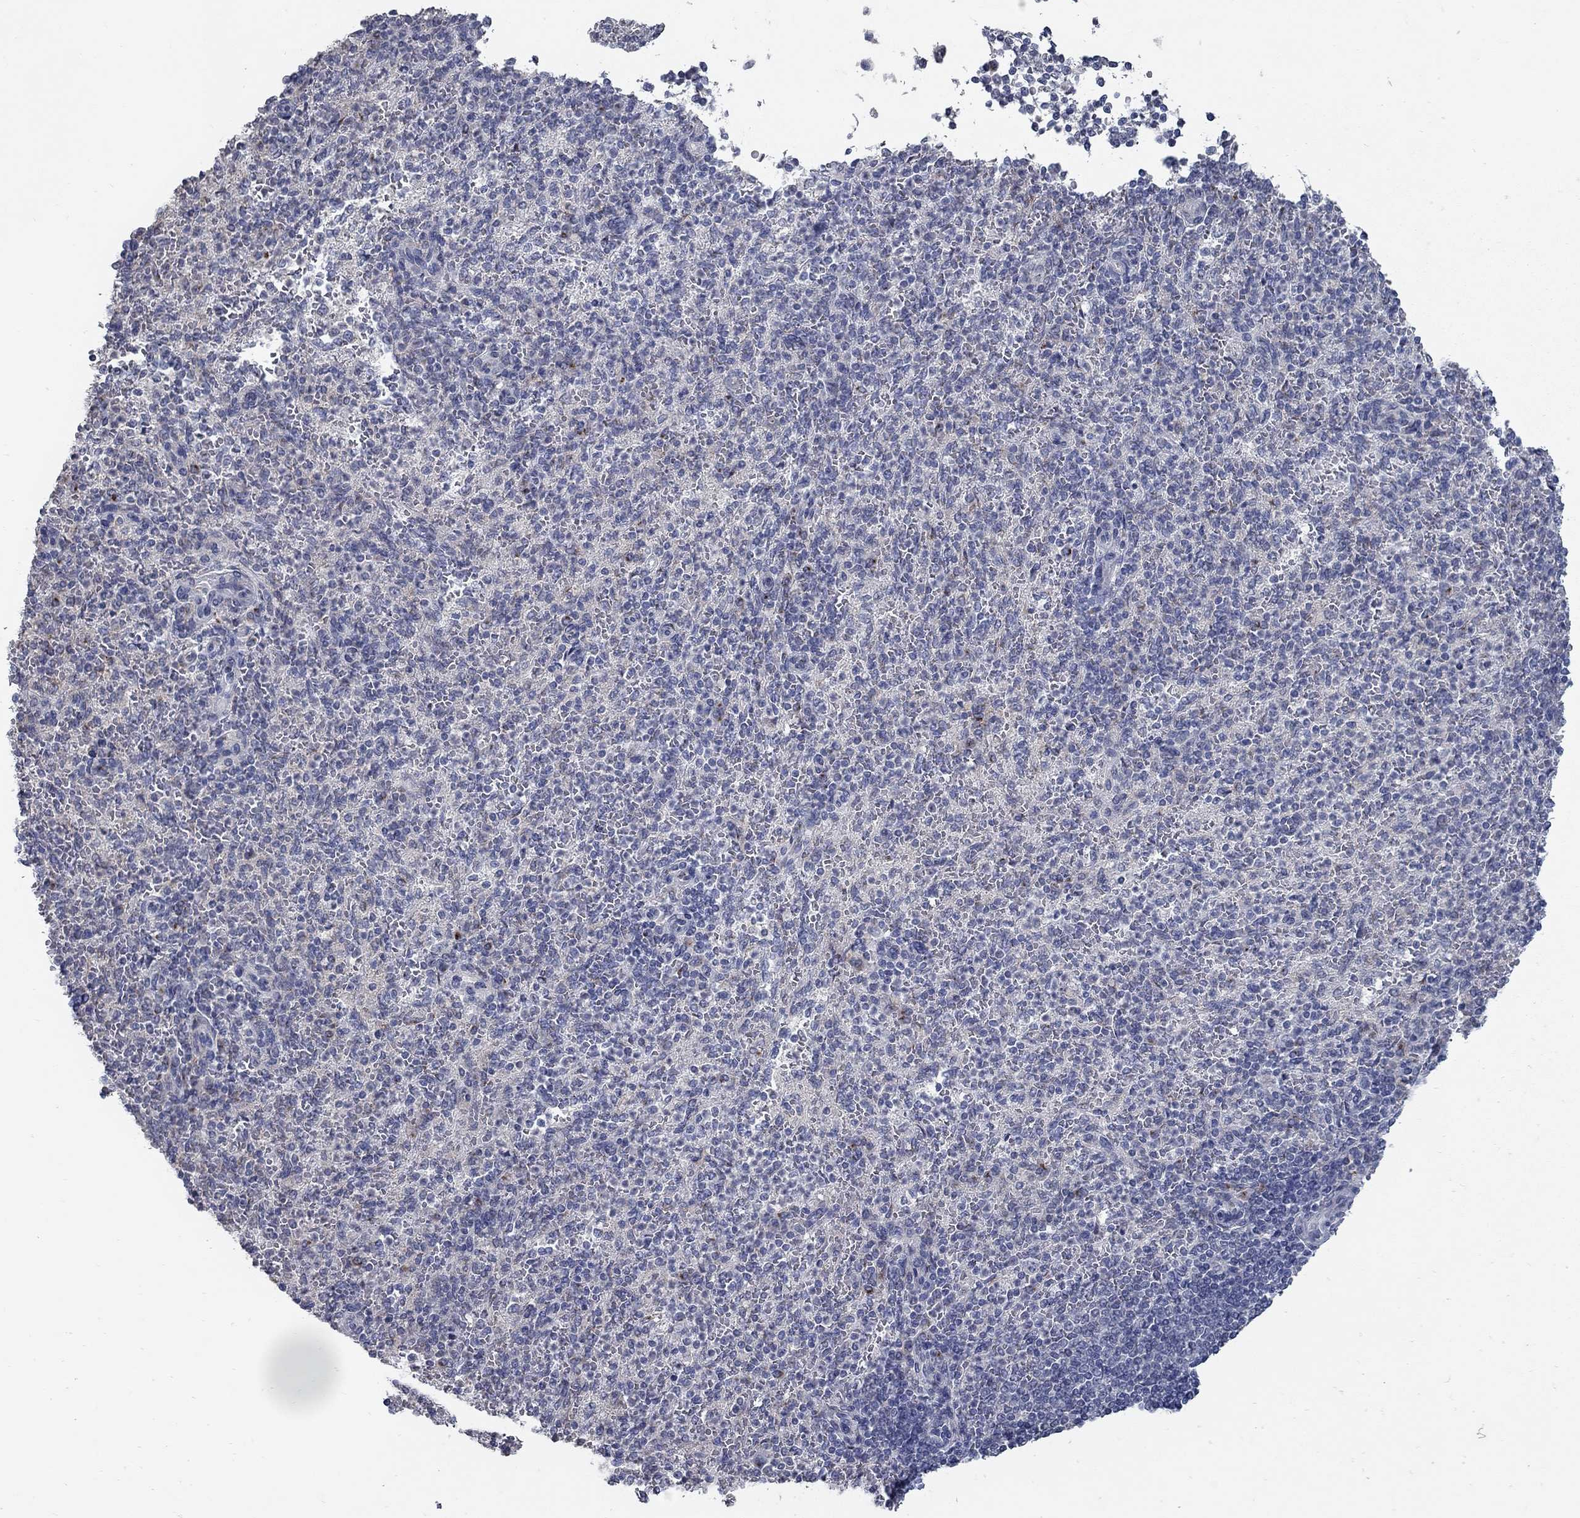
{"staining": {"intensity": "negative", "quantity": "none", "location": "none"}, "tissue": "spleen", "cell_type": "Cells in red pulp", "image_type": "normal", "snomed": [{"axis": "morphology", "description": "Normal tissue, NOS"}, {"axis": "topography", "description": "Spleen"}], "caption": "DAB immunohistochemical staining of normal spleen demonstrates no significant positivity in cells in red pulp. (DAB IHC with hematoxylin counter stain).", "gene": "KIAA0319L", "patient": {"sex": "female", "age": 74}}